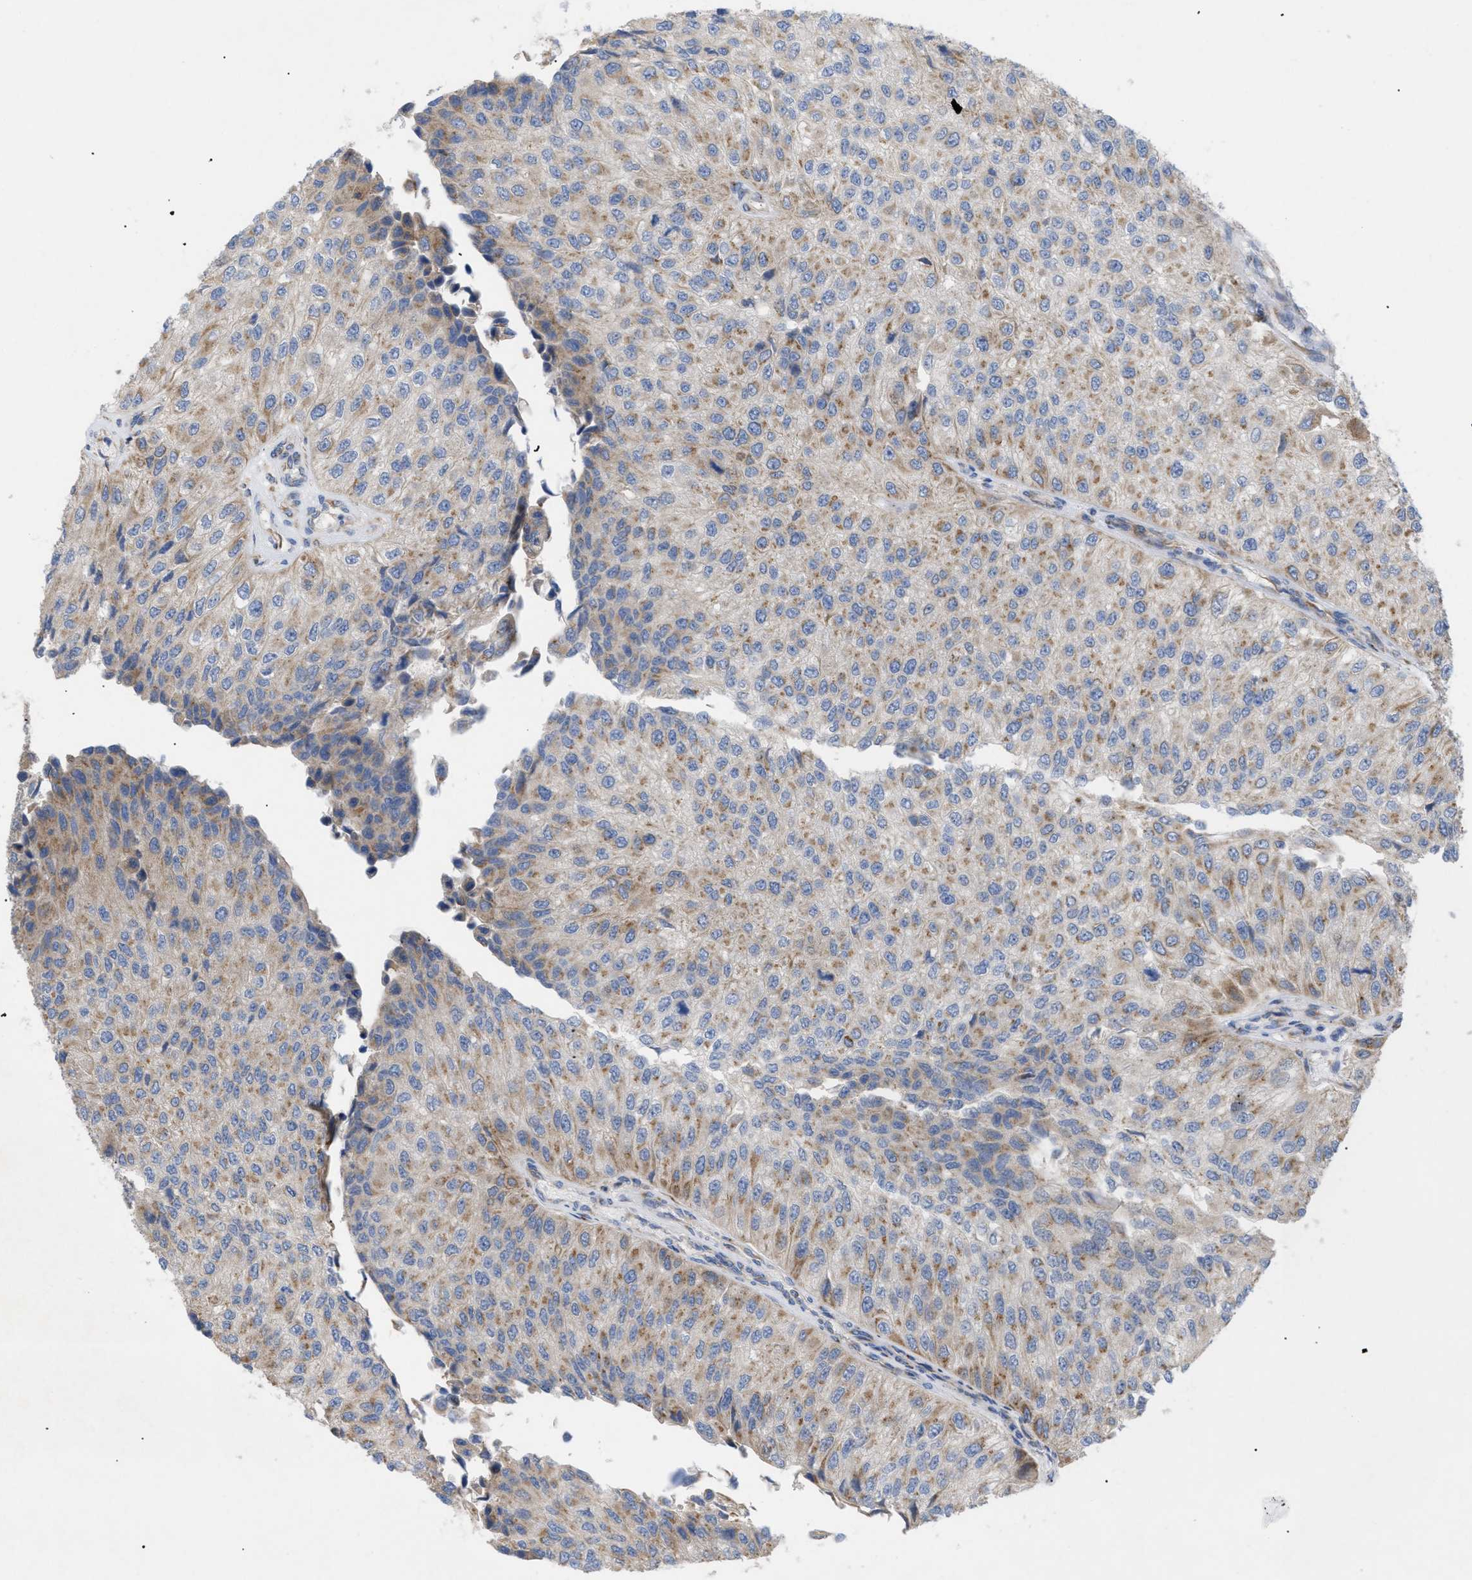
{"staining": {"intensity": "moderate", "quantity": "25%-75%", "location": "cytoplasmic/membranous"}, "tissue": "urothelial cancer", "cell_type": "Tumor cells", "image_type": "cancer", "snomed": [{"axis": "morphology", "description": "Urothelial carcinoma, High grade"}, {"axis": "topography", "description": "Kidney"}, {"axis": "topography", "description": "Urinary bladder"}], "caption": "There is medium levels of moderate cytoplasmic/membranous staining in tumor cells of urothelial cancer, as demonstrated by immunohistochemical staining (brown color).", "gene": "SLC50A1", "patient": {"sex": "male", "age": 77}}